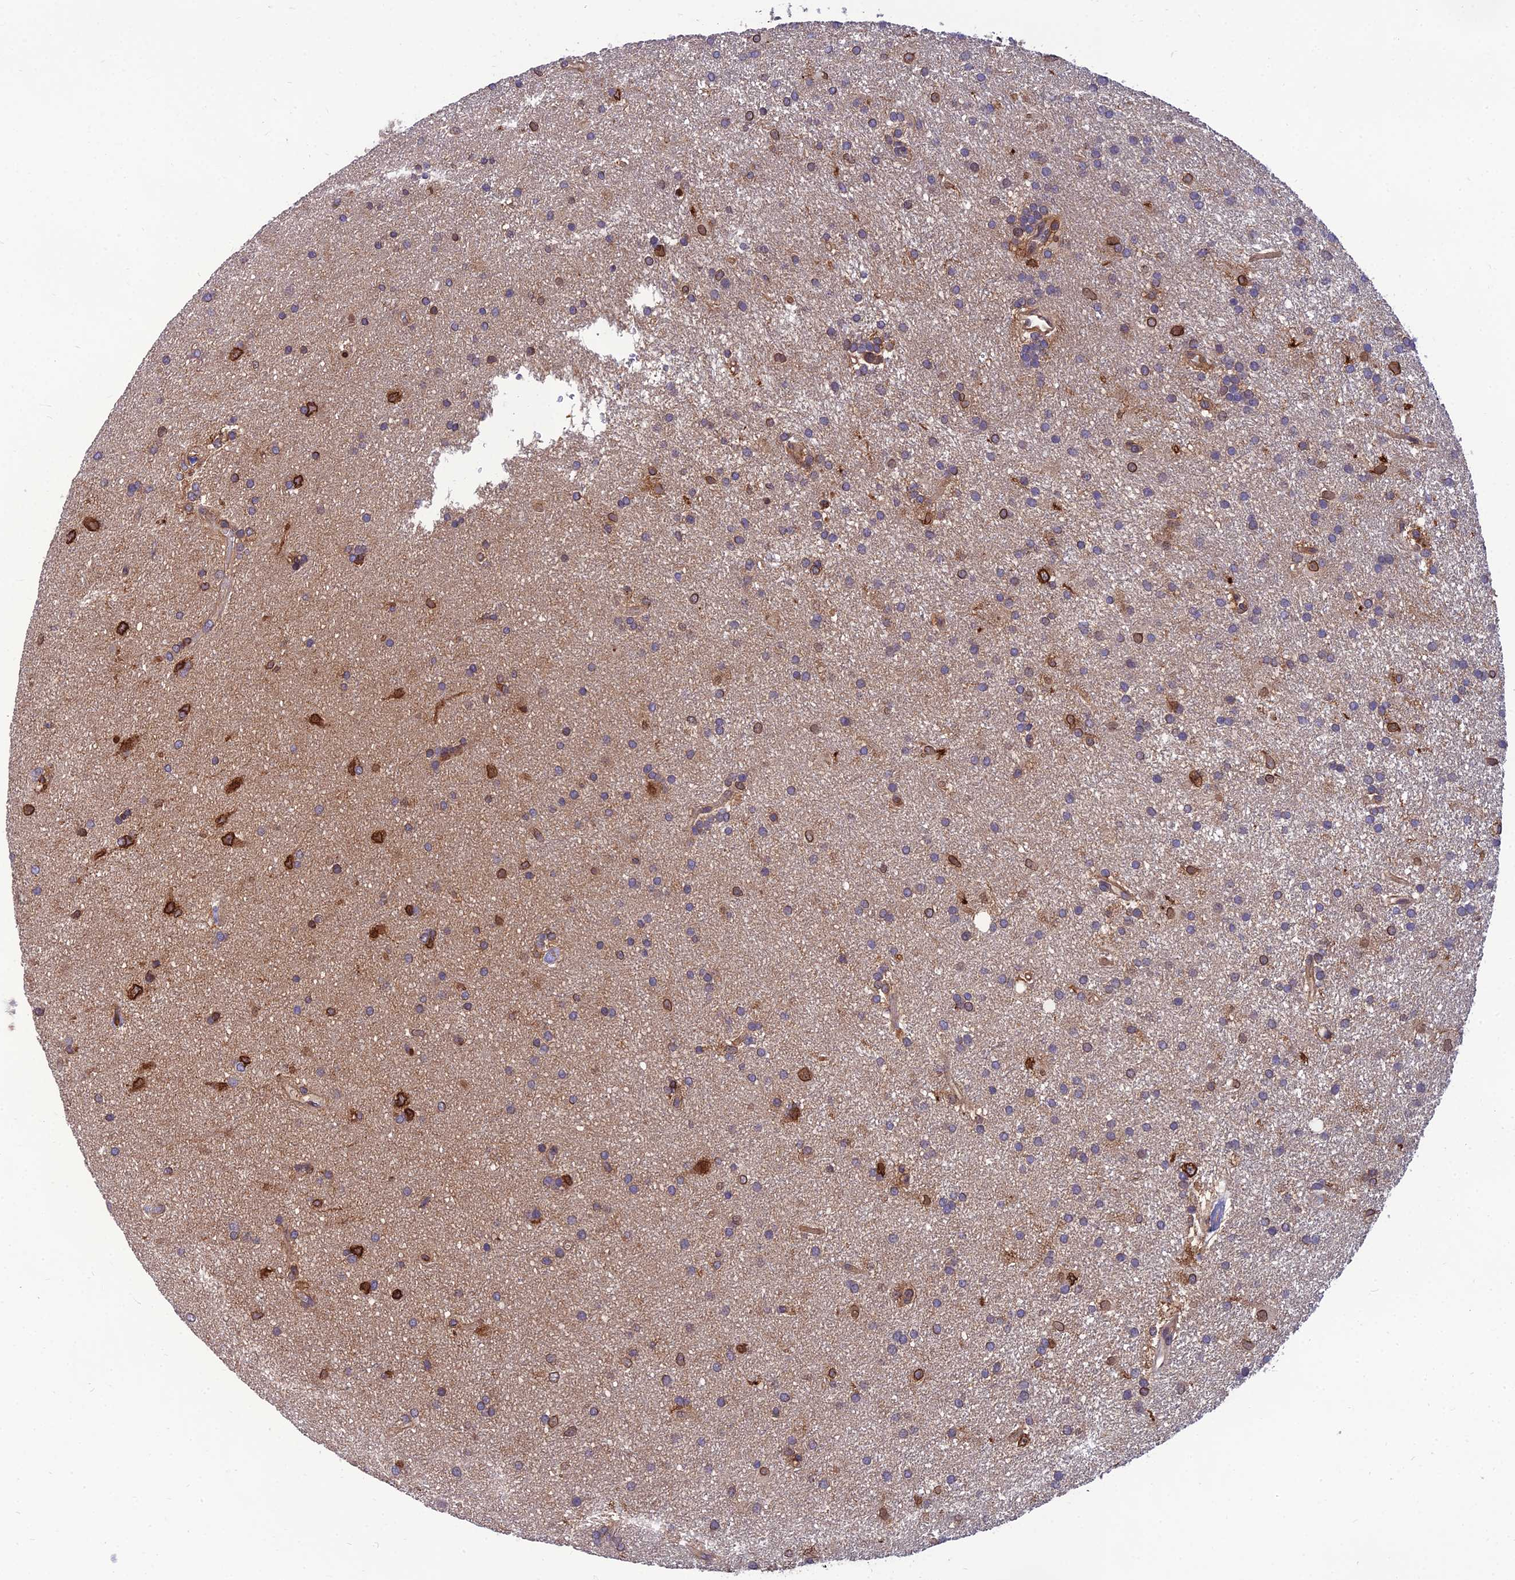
{"staining": {"intensity": "moderate", "quantity": "<25%", "location": "cytoplasmic/membranous,nuclear"}, "tissue": "glioma", "cell_type": "Tumor cells", "image_type": "cancer", "snomed": [{"axis": "morphology", "description": "Glioma, malignant, Low grade"}, {"axis": "topography", "description": "Brain"}], "caption": "About <25% of tumor cells in malignant glioma (low-grade) exhibit moderate cytoplasmic/membranous and nuclear protein expression as visualized by brown immunohistochemical staining.", "gene": "UMAD1", "patient": {"sex": "male", "age": 66}}